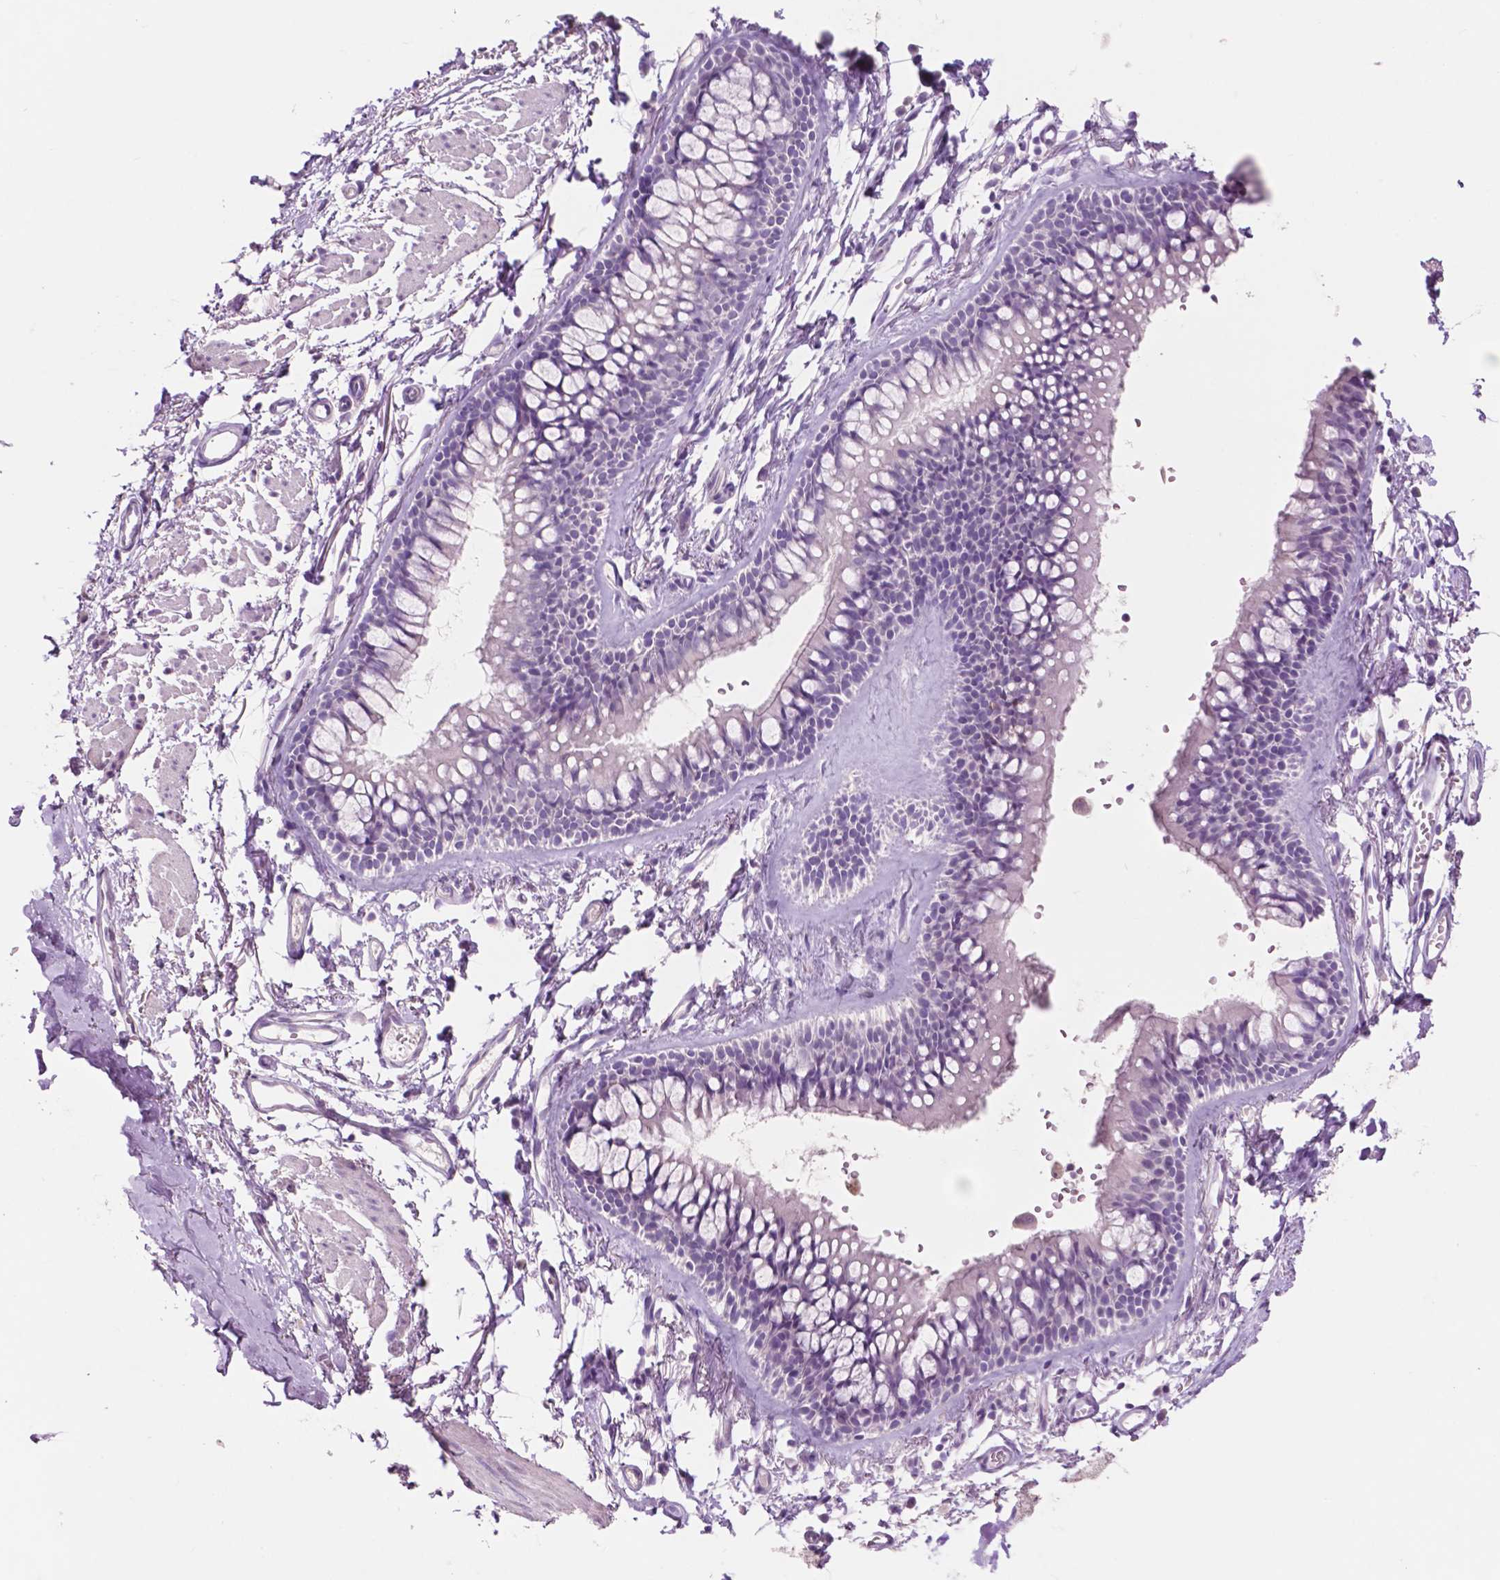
{"staining": {"intensity": "negative", "quantity": "none", "location": "none"}, "tissue": "adipose tissue", "cell_type": "Adipocytes", "image_type": "normal", "snomed": [{"axis": "morphology", "description": "Normal tissue, NOS"}, {"axis": "topography", "description": "Cartilage tissue"}, {"axis": "topography", "description": "Bronchus"}], "caption": "DAB immunohistochemical staining of unremarkable human adipose tissue shows no significant expression in adipocytes.", "gene": "IDO1", "patient": {"sex": "female", "age": 79}}